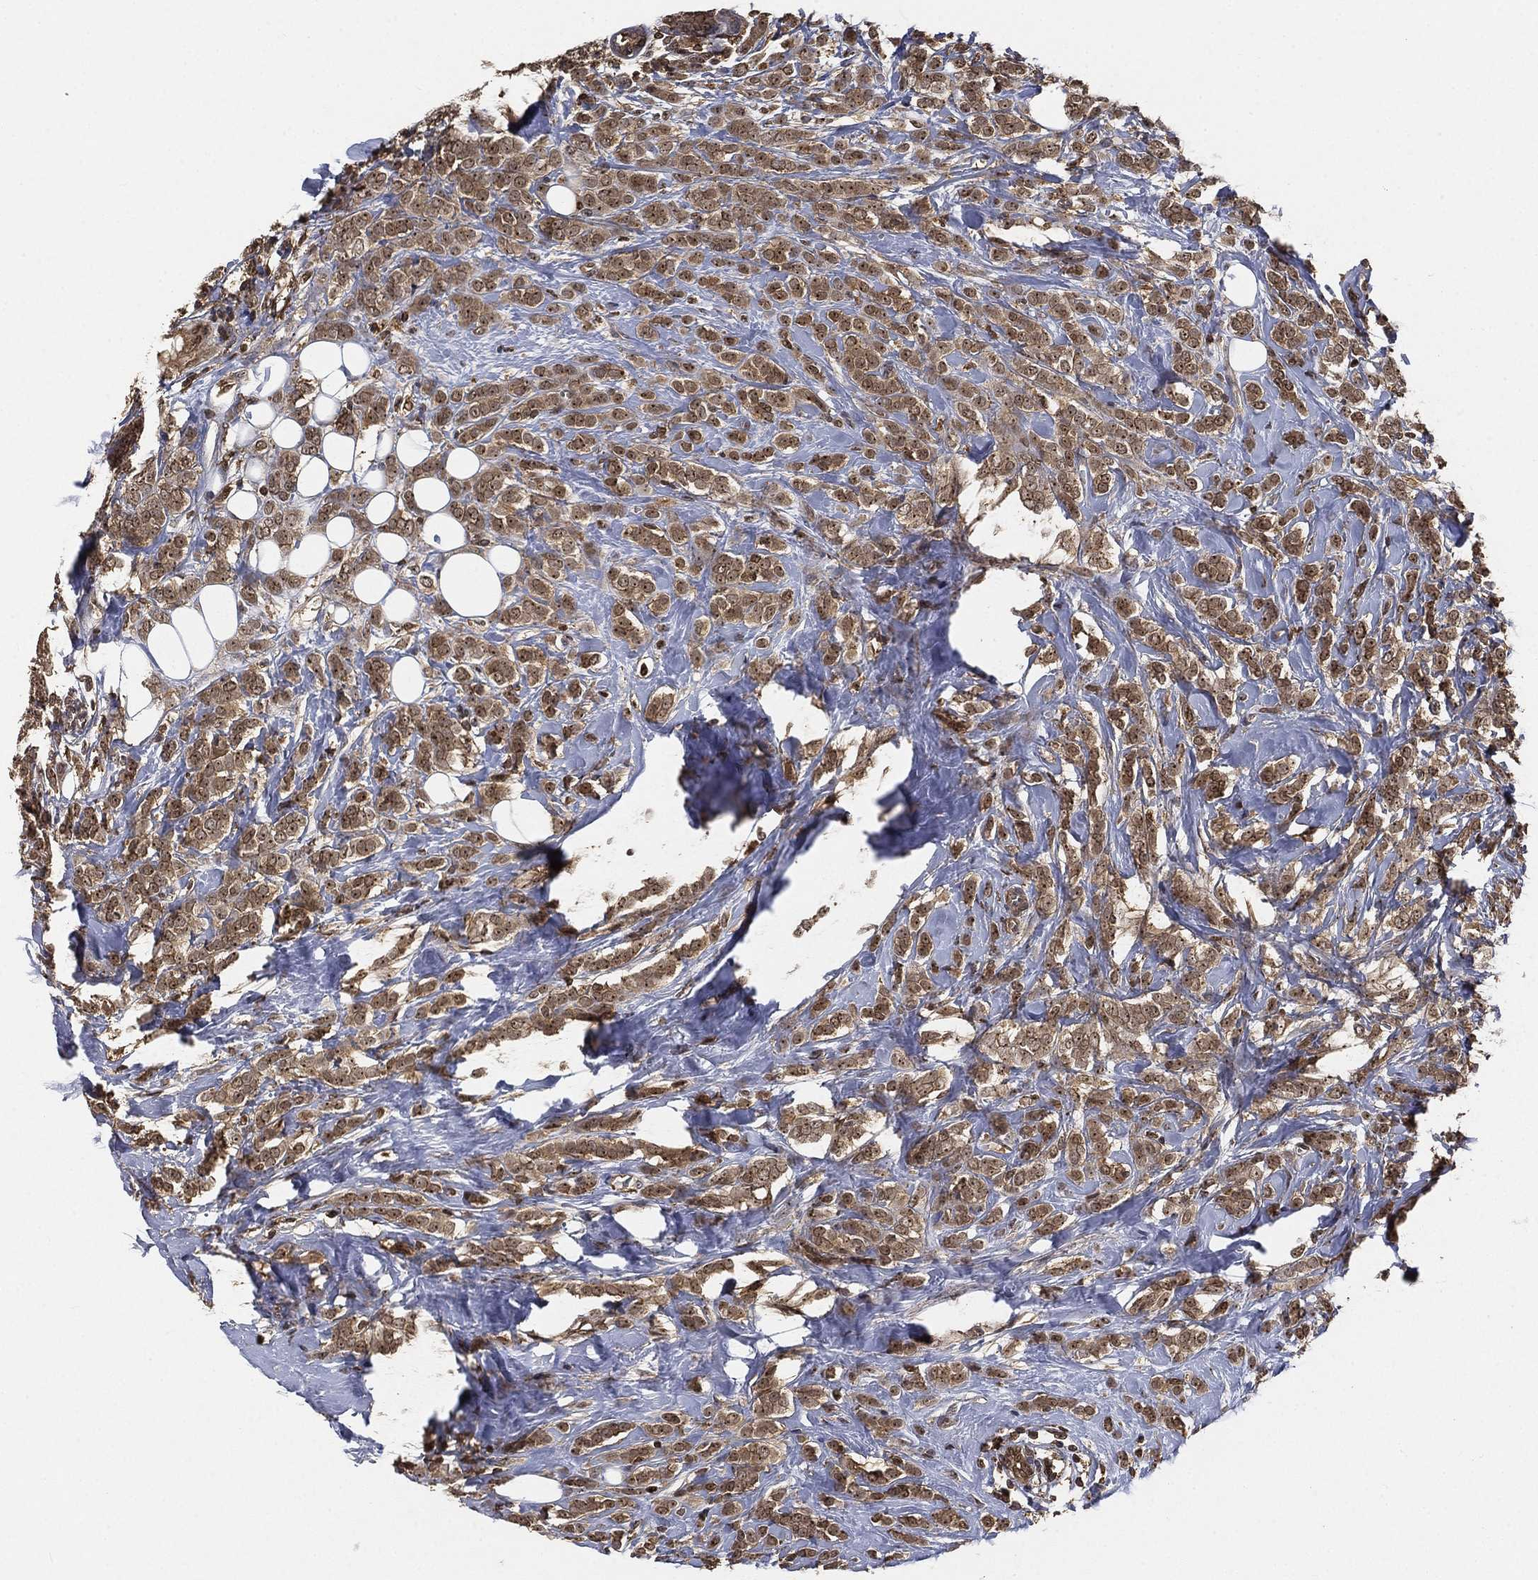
{"staining": {"intensity": "moderate", "quantity": ">75%", "location": "cytoplasmic/membranous"}, "tissue": "breast cancer", "cell_type": "Tumor cells", "image_type": "cancer", "snomed": [{"axis": "morphology", "description": "Lobular carcinoma"}, {"axis": "topography", "description": "Breast"}], "caption": "Moderate cytoplasmic/membranous positivity for a protein is appreciated in about >75% of tumor cells of breast cancer (lobular carcinoma) using immunohistochemistry.", "gene": "CRYL1", "patient": {"sex": "female", "age": 49}}